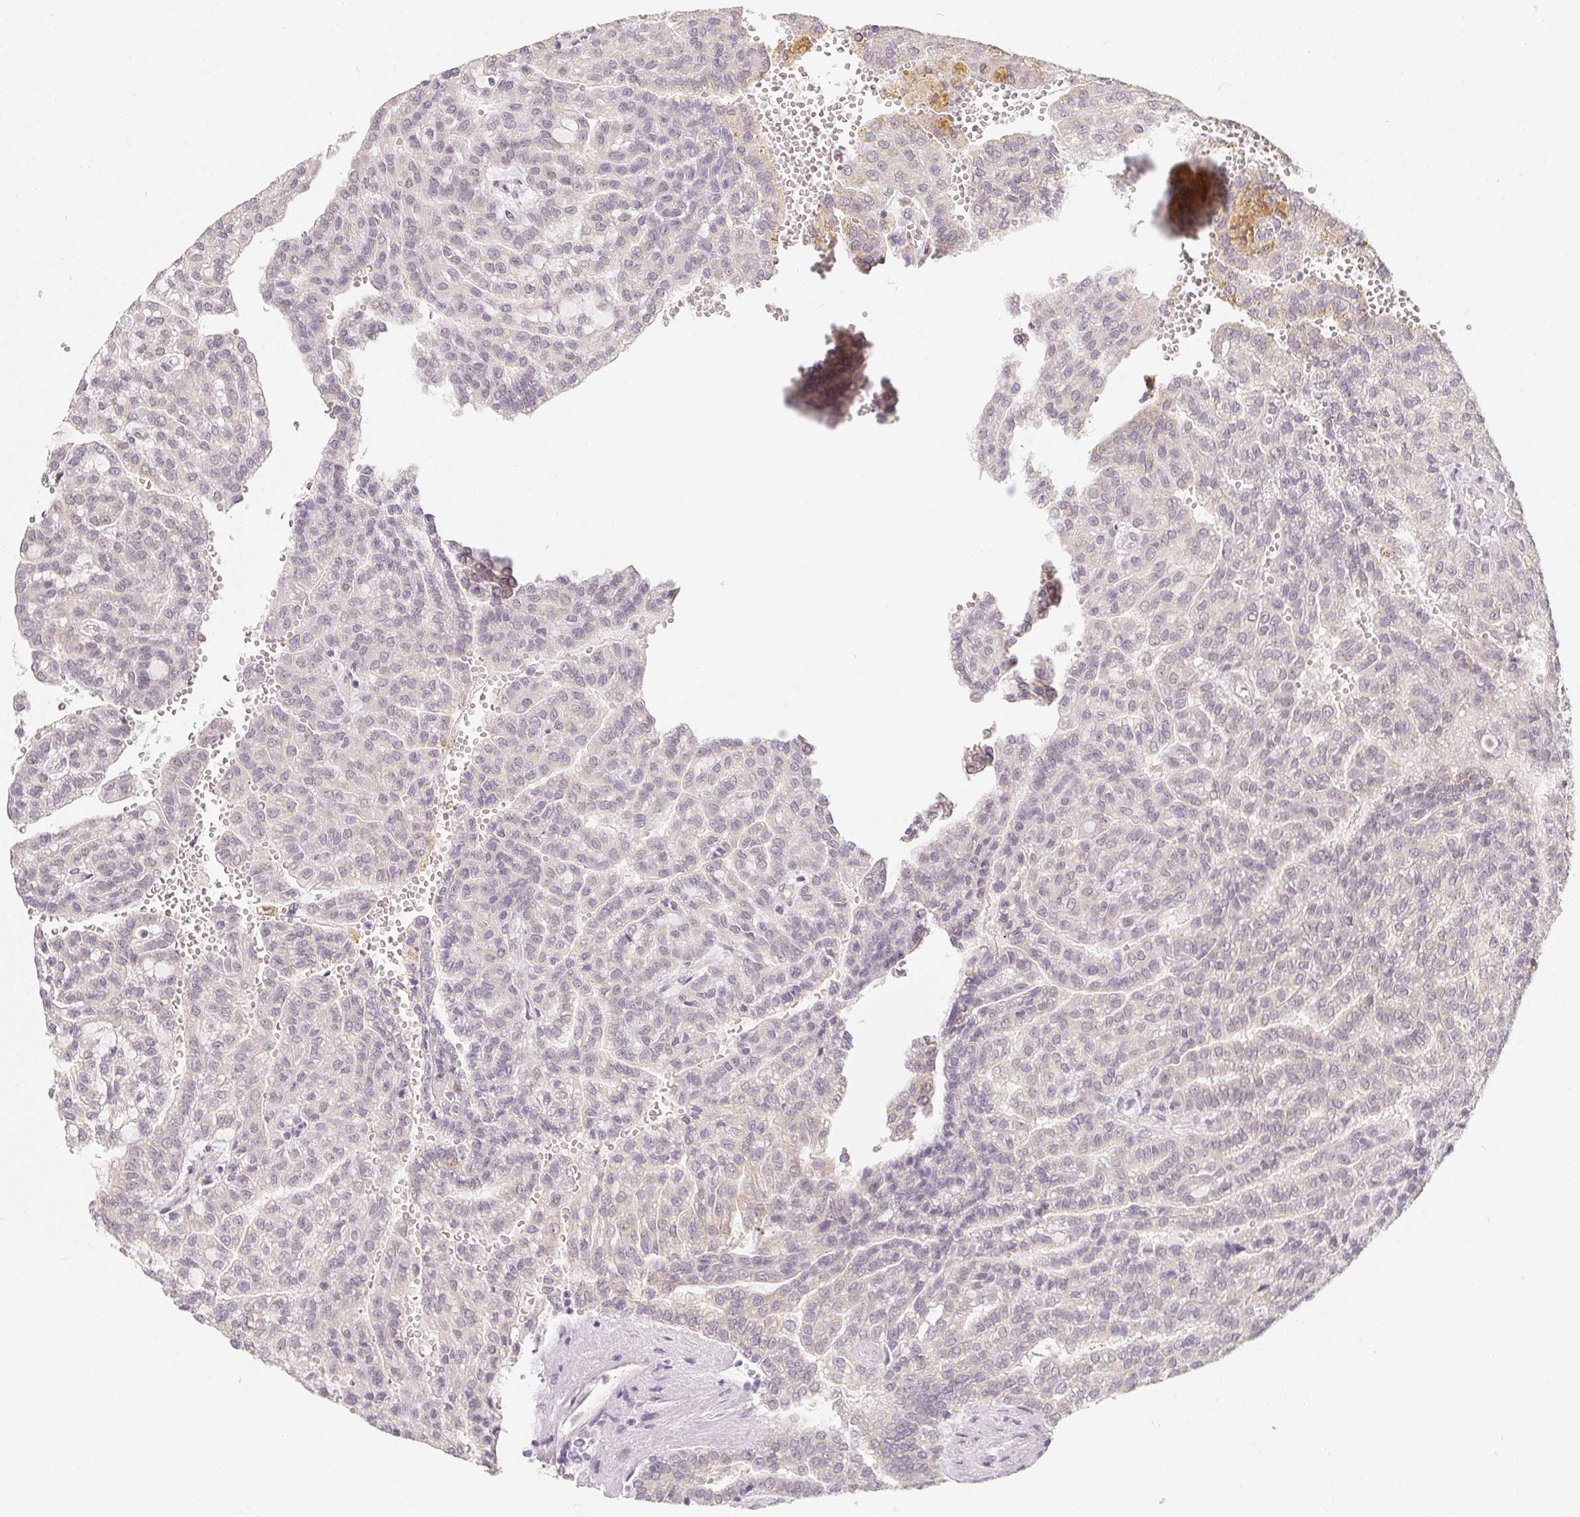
{"staining": {"intensity": "negative", "quantity": "none", "location": "none"}, "tissue": "renal cancer", "cell_type": "Tumor cells", "image_type": "cancer", "snomed": [{"axis": "morphology", "description": "Adenocarcinoma, NOS"}, {"axis": "topography", "description": "Kidney"}], "caption": "Histopathology image shows no significant protein staining in tumor cells of renal cancer (adenocarcinoma).", "gene": "SOAT1", "patient": {"sex": "male", "age": 63}}